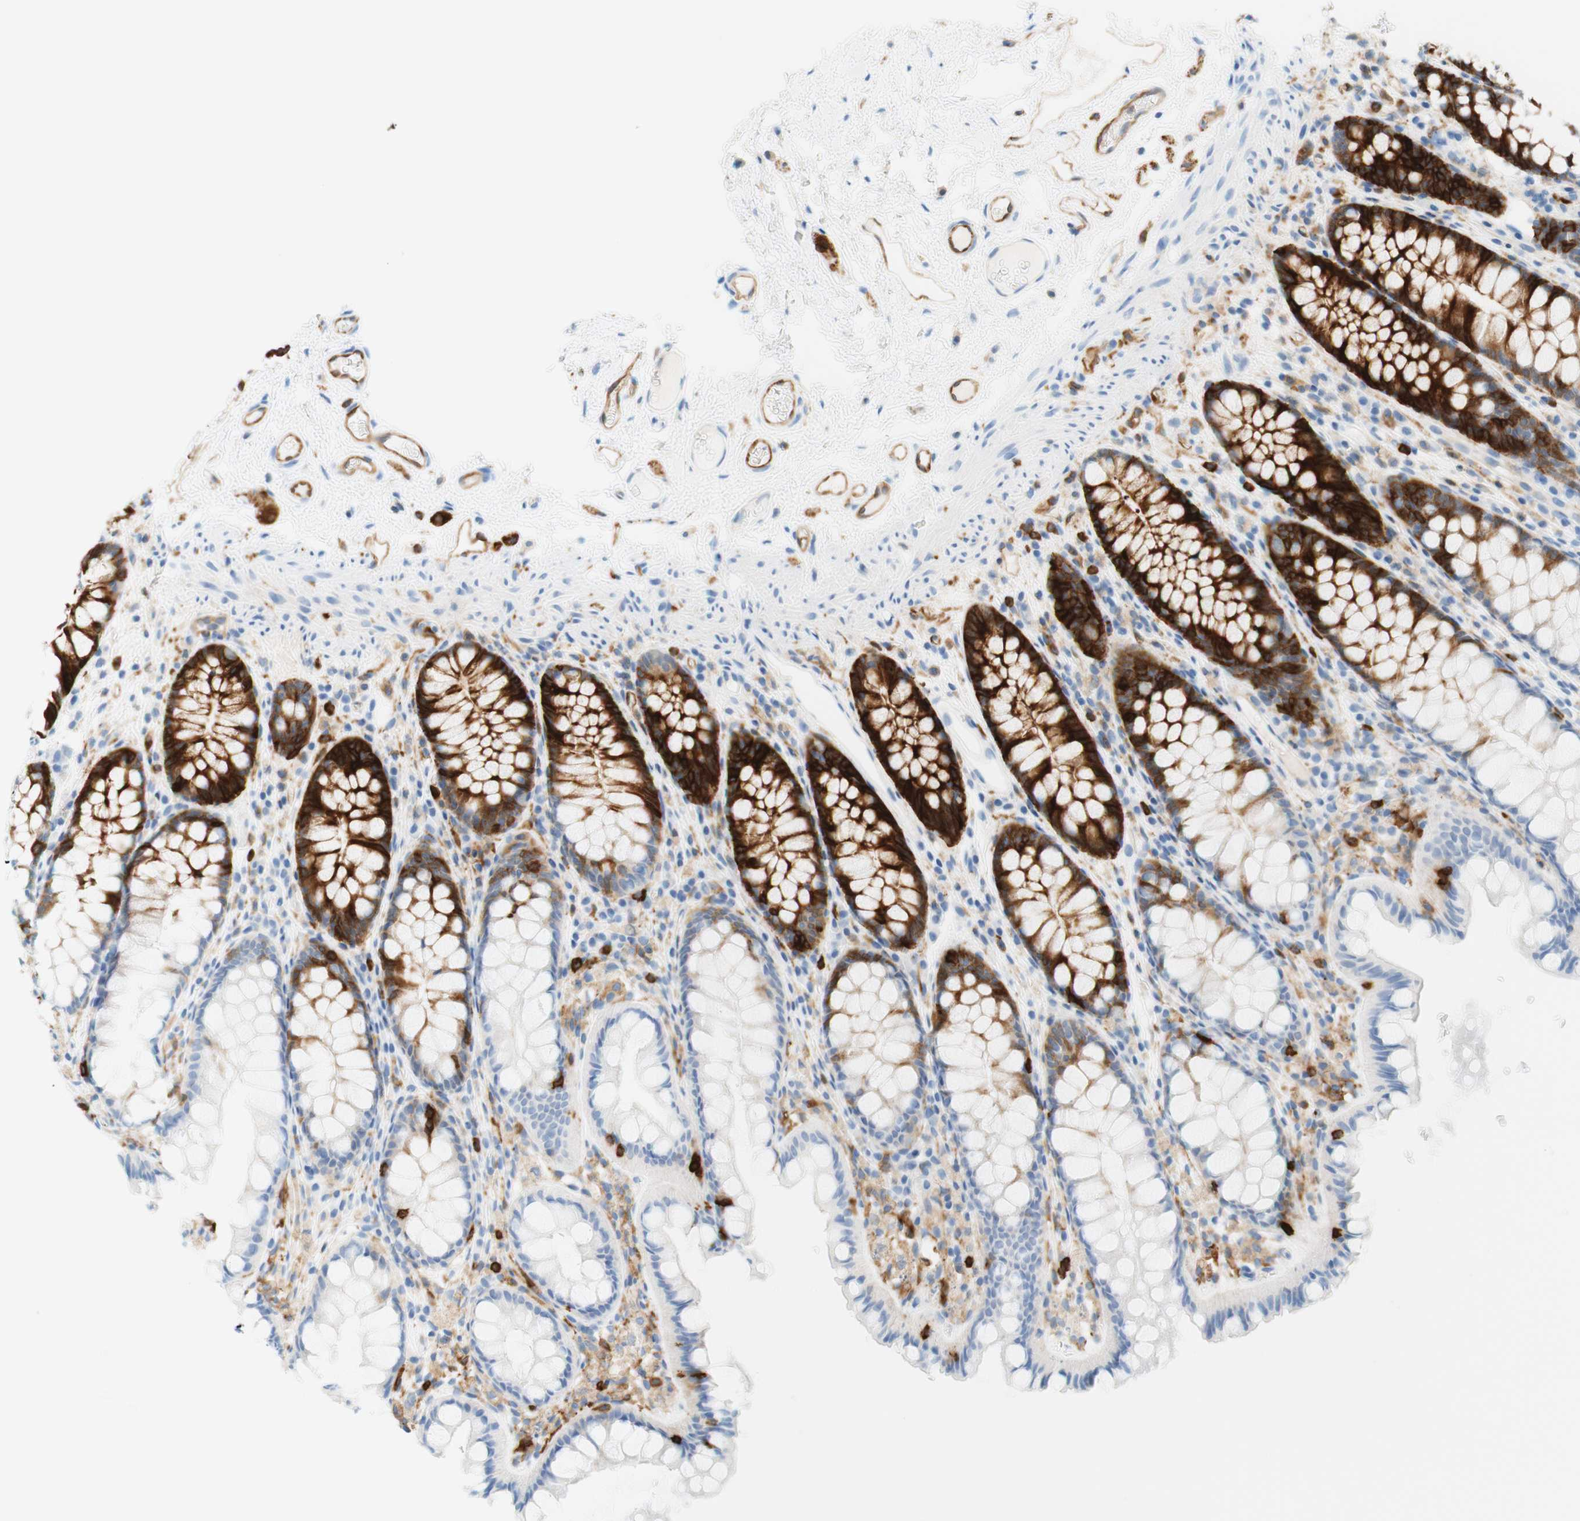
{"staining": {"intensity": "moderate", "quantity": ">75%", "location": "cytoplasmic/membranous"}, "tissue": "colon", "cell_type": "Endothelial cells", "image_type": "normal", "snomed": [{"axis": "morphology", "description": "Normal tissue, NOS"}, {"axis": "topography", "description": "Colon"}], "caption": "This photomicrograph exhibits IHC staining of normal colon, with medium moderate cytoplasmic/membranous staining in about >75% of endothelial cells.", "gene": "STMN1", "patient": {"sex": "female", "age": 55}}